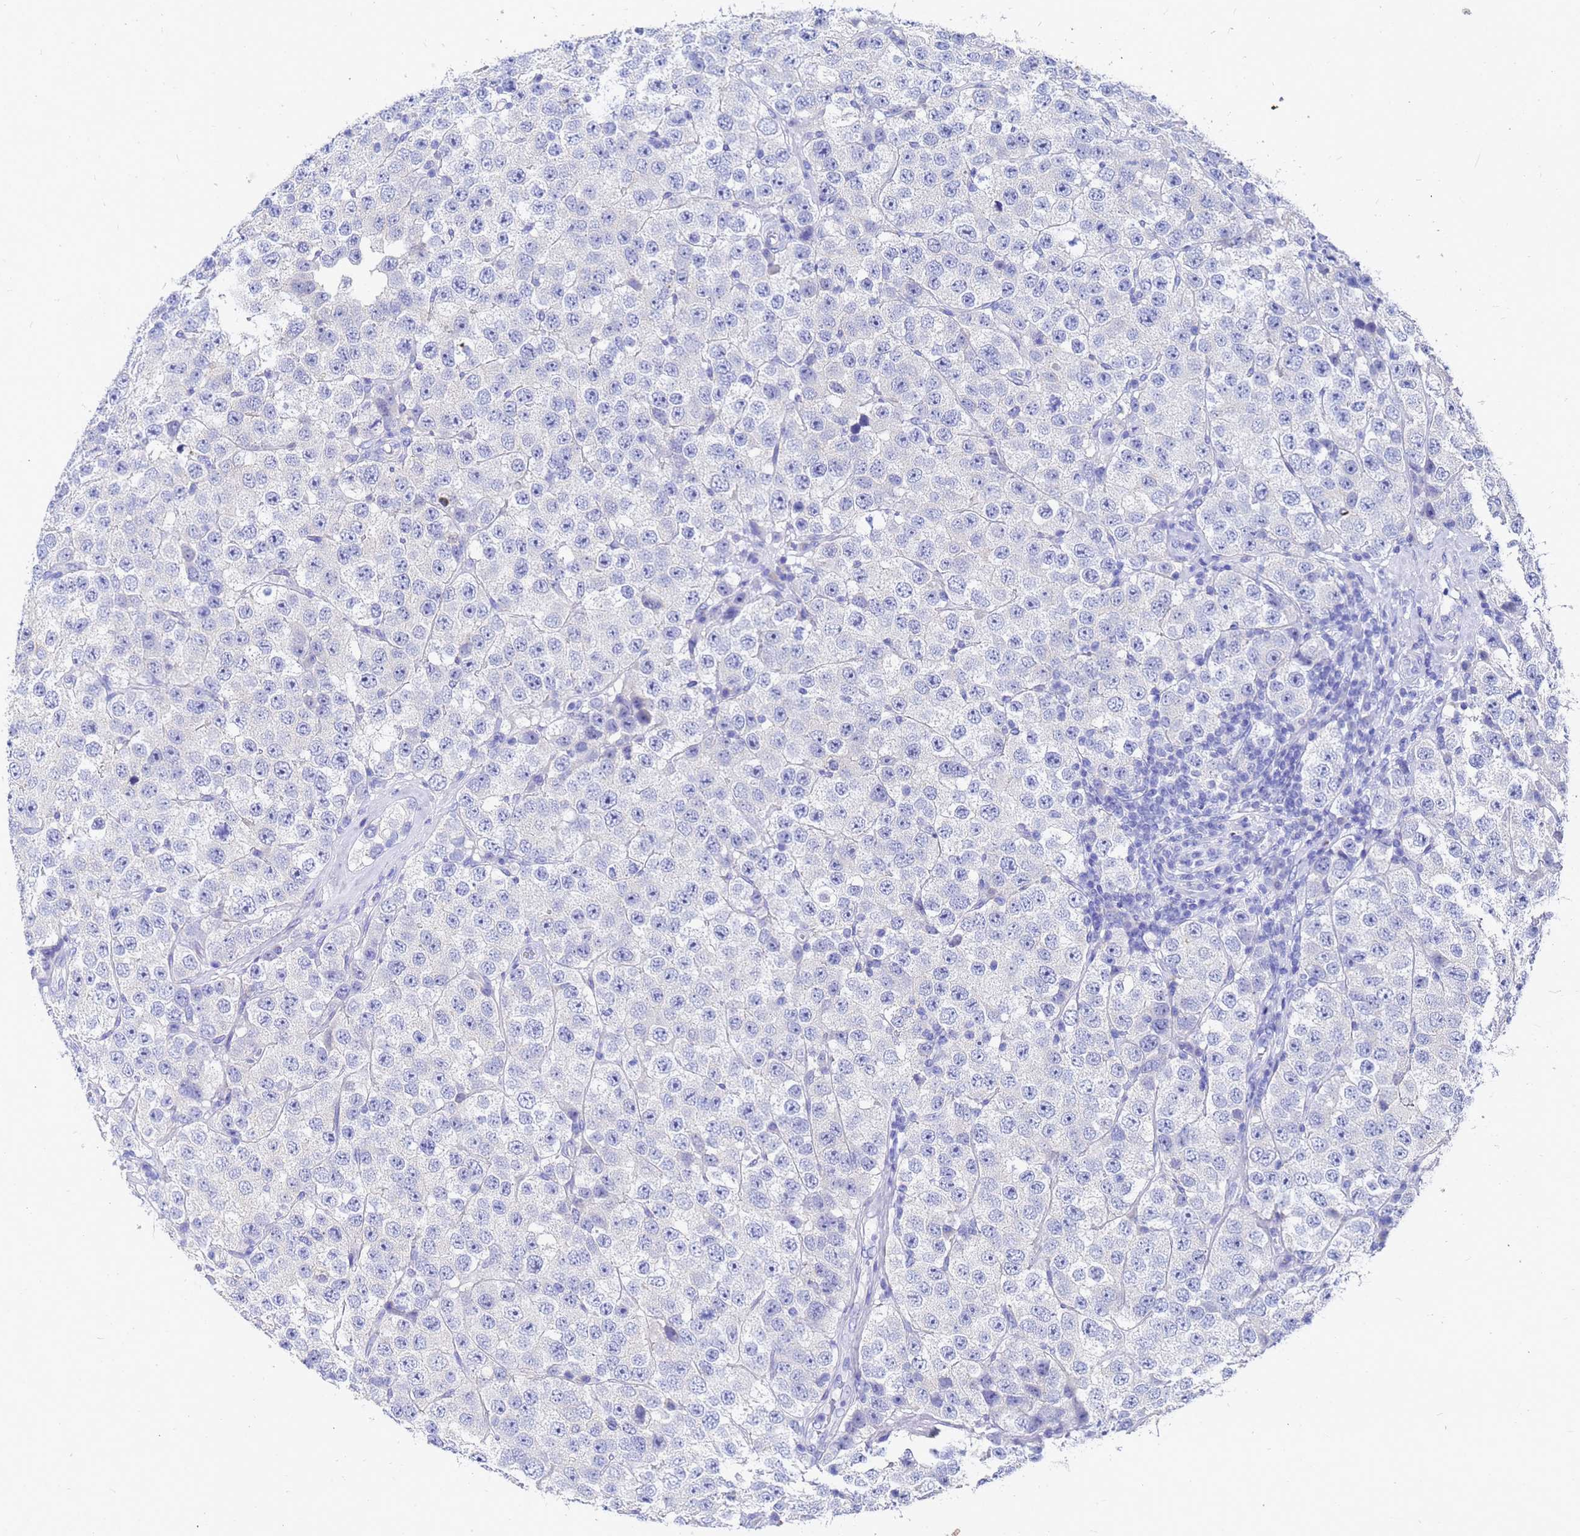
{"staining": {"intensity": "negative", "quantity": "none", "location": "none"}, "tissue": "testis cancer", "cell_type": "Tumor cells", "image_type": "cancer", "snomed": [{"axis": "morphology", "description": "Seminoma, NOS"}, {"axis": "topography", "description": "Testis"}], "caption": "Seminoma (testis) stained for a protein using IHC reveals no expression tumor cells.", "gene": "C2orf72", "patient": {"sex": "male", "age": 28}}